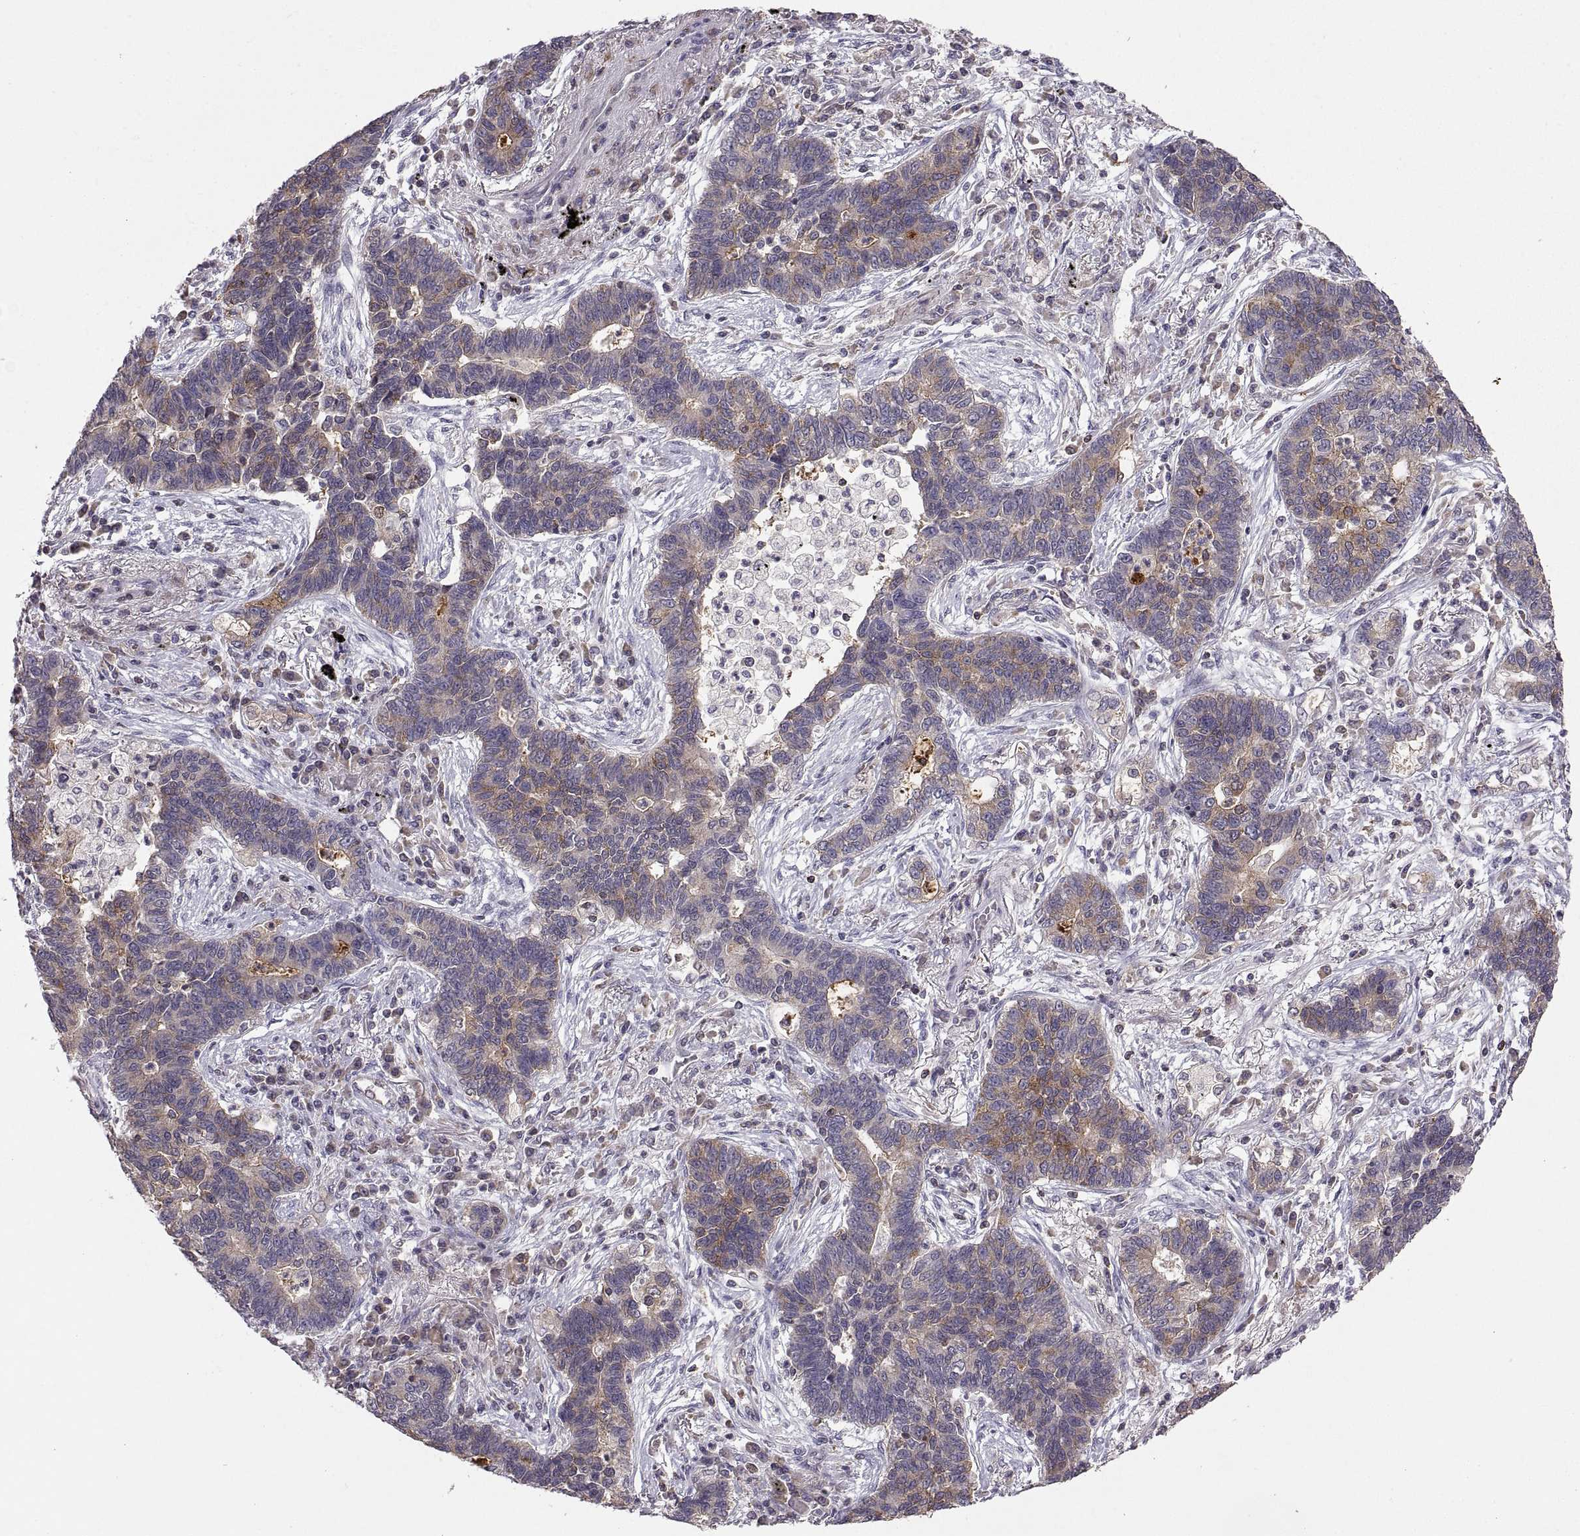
{"staining": {"intensity": "moderate", "quantity": "<25%", "location": "cytoplasmic/membranous"}, "tissue": "lung cancer", "cell_type": "Tumor cells", "image_type": "cancer", "snomed": [{"axis": "morphology", "description": "Adenocarcinoma, NOS"}, {"axis": "topography", "description": "Lung"}], "caption": "Lung cancer stained with a brown dye shows moderate cytoplasmic/membranous positive positivity in about <25% of tumor cells.", "gene": "EZR", "patient": {"sex": "female", "age": 57}}